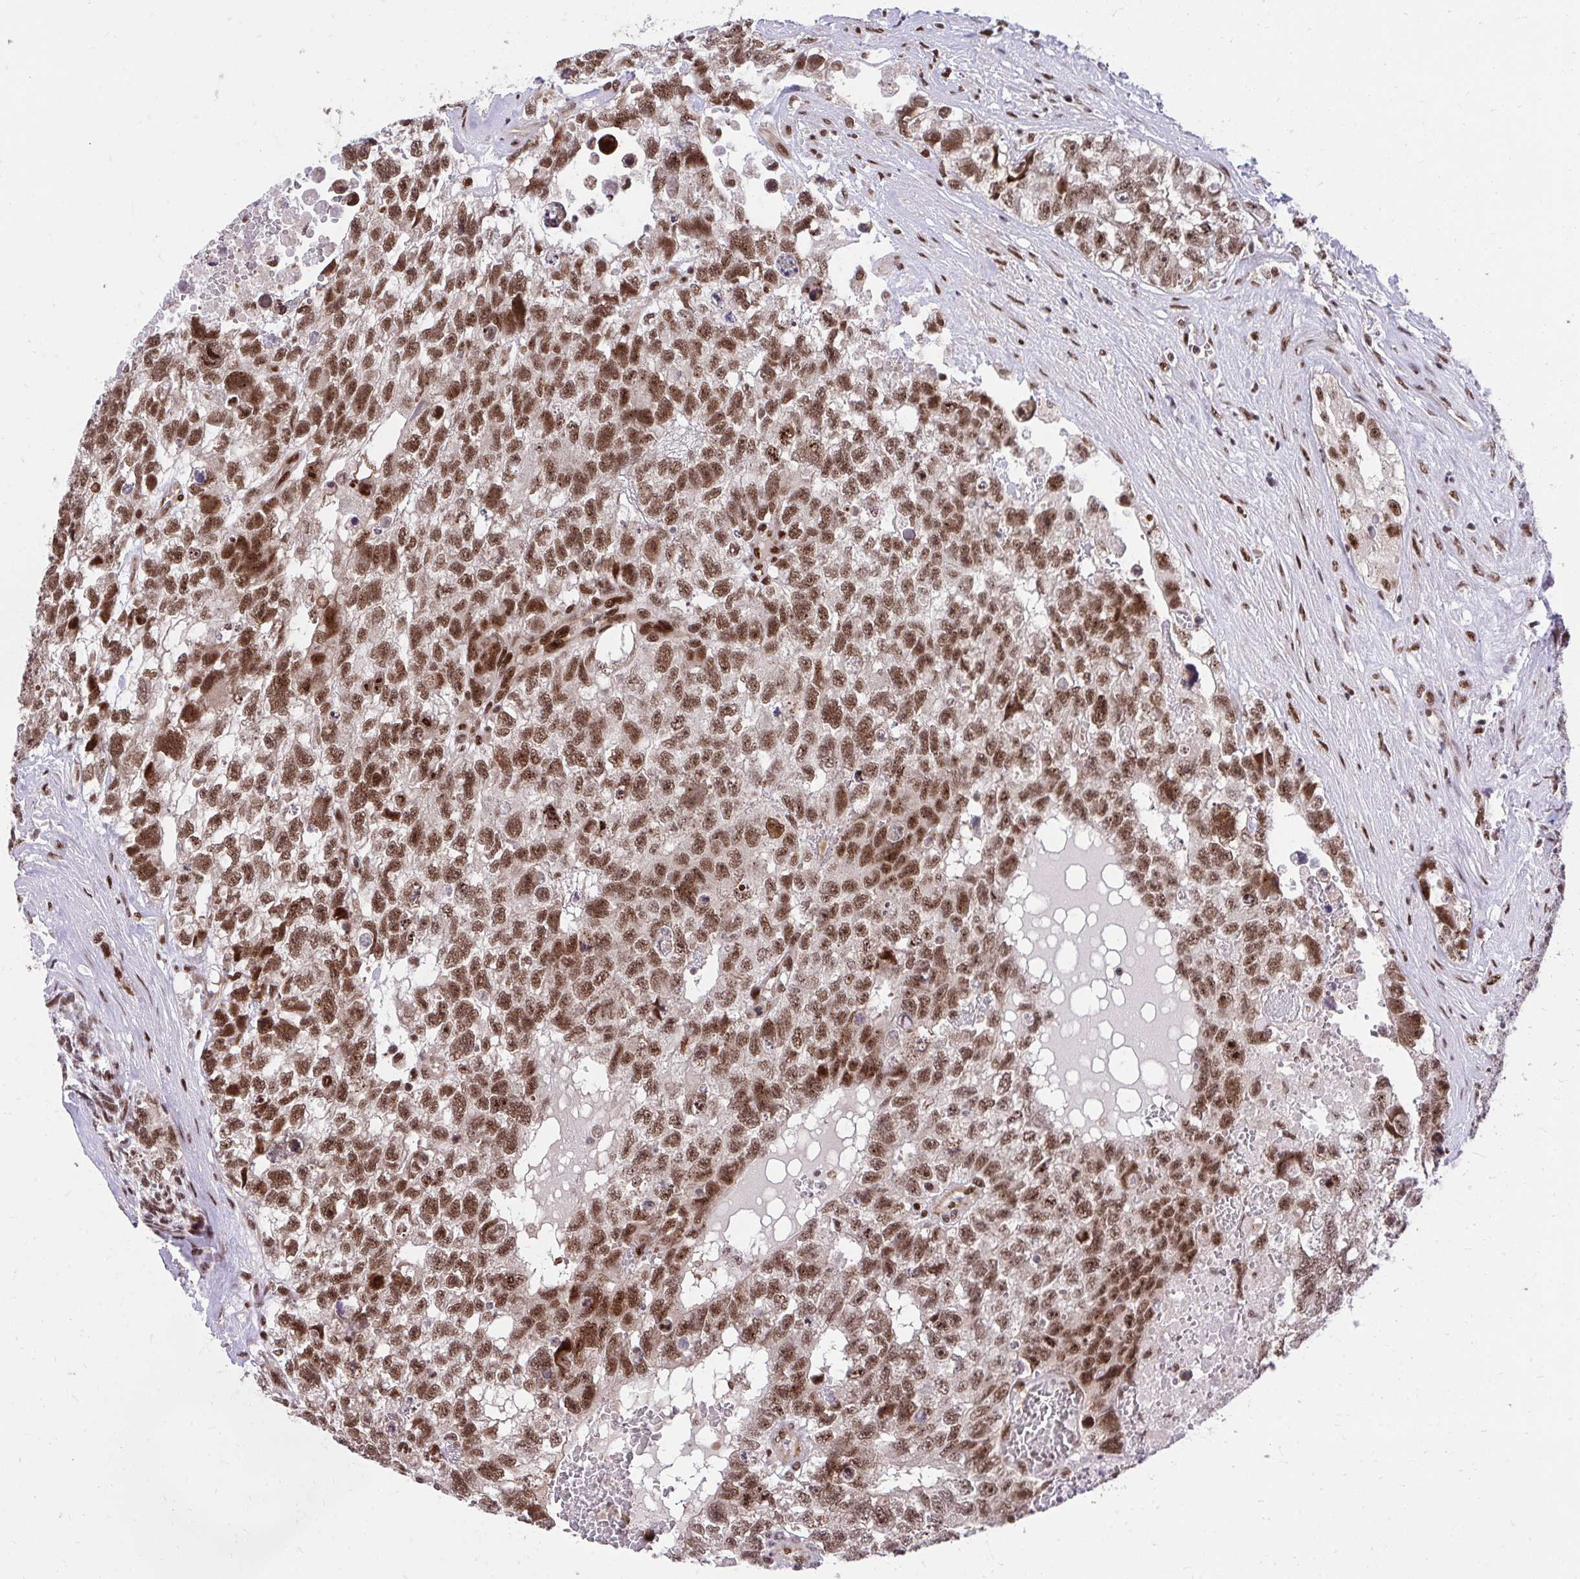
{"staining": {"intensity": "strong", "quantity": ">75%", "location": "nuclear"}, "tissue": "testis cancer", "cell_type": "Tumor cells", "image_type": "cancer", "snomed": [{"axis": "morphology", "description": "Carcinoma, Embryonal, NOS"}, {"axis": "topography", "description": "Testis"}], "caption": "Immunohistochemistry of testis cancer exhibits high levels of strong nuclear staining in about >75% of tumor cells.", "gene": "HOXA4", "patient": {"sex": "male", "age": 26}}